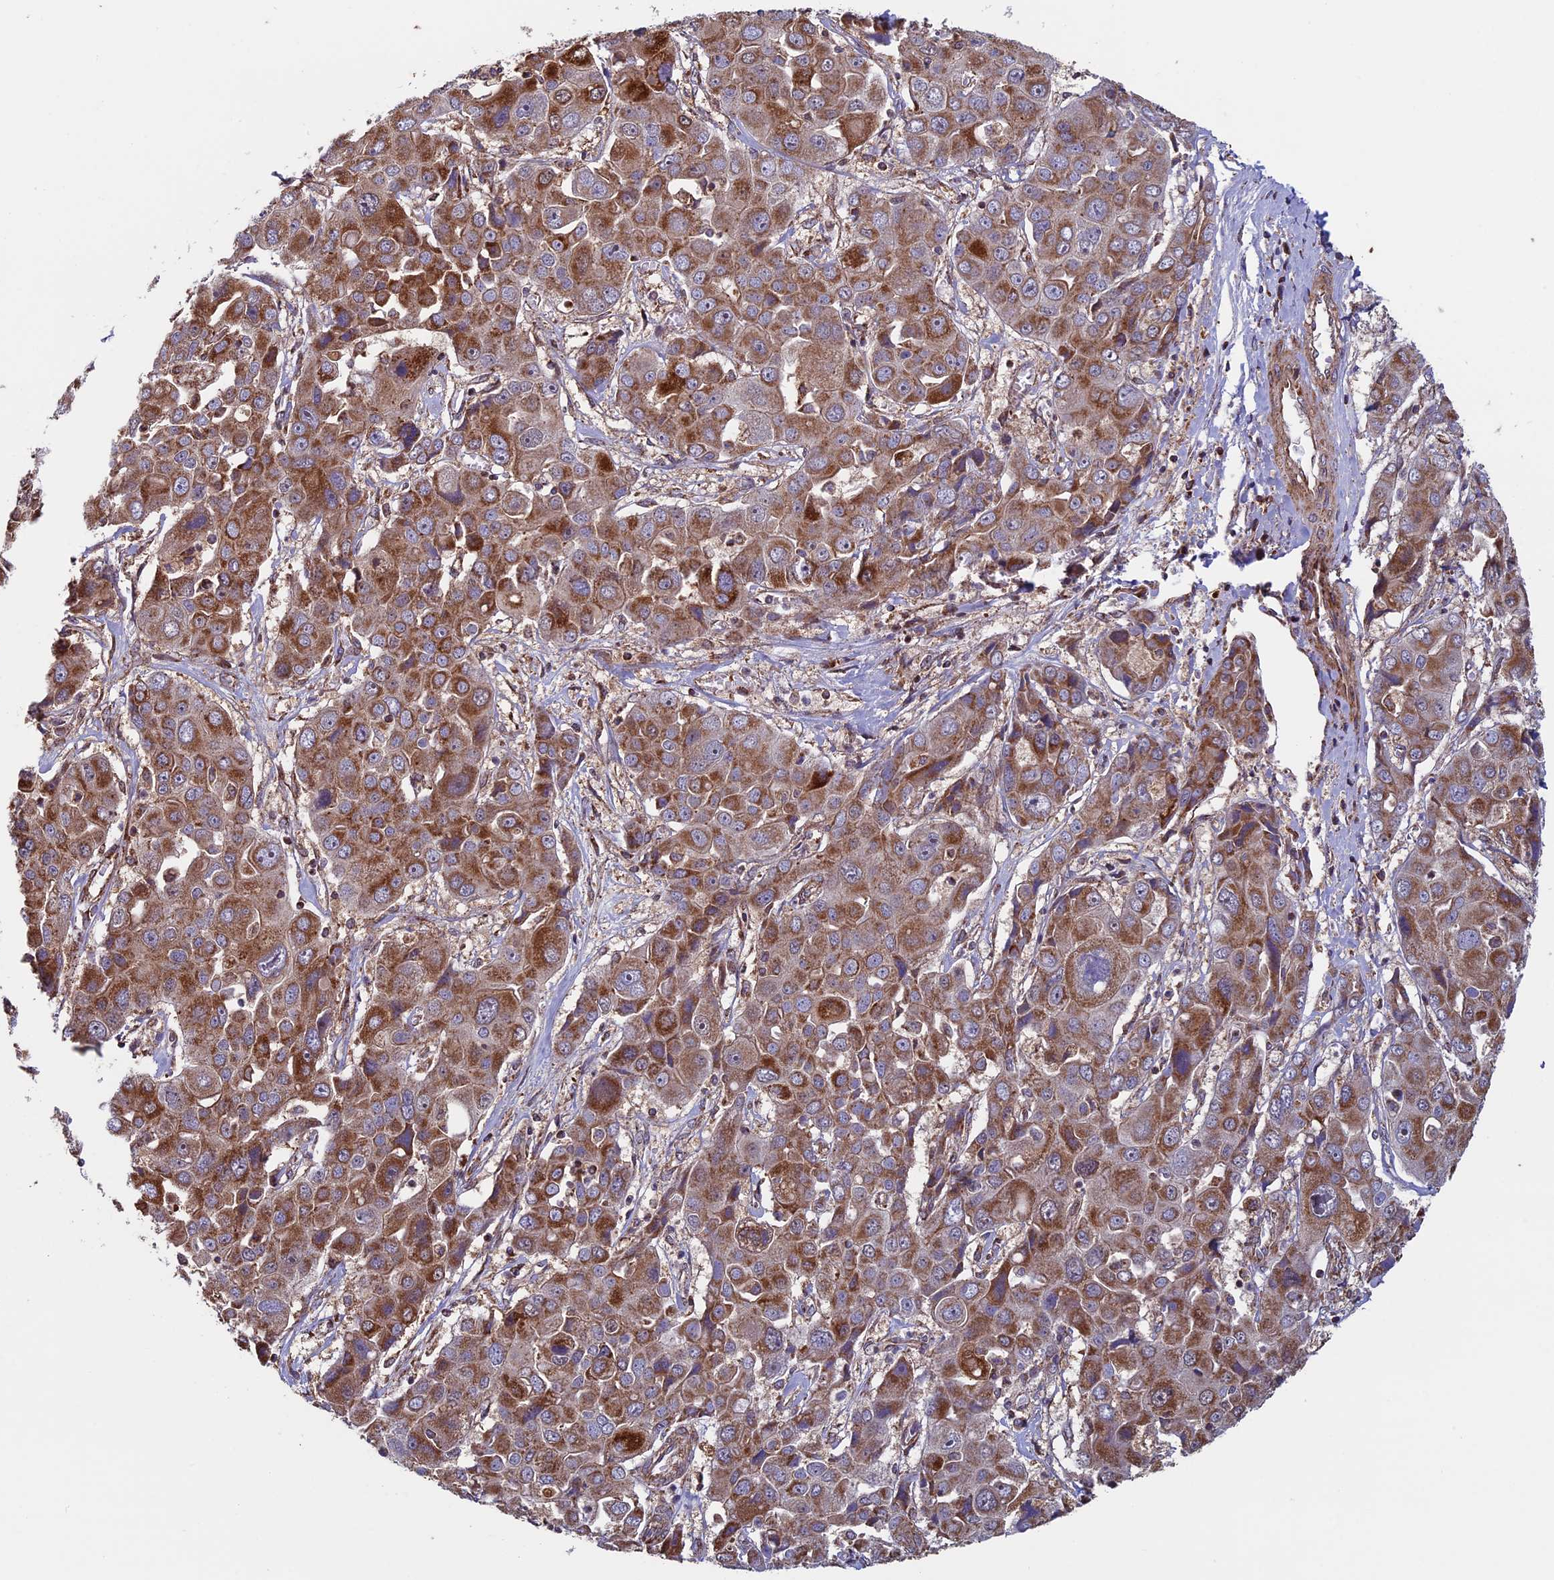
{"staining": {"intensity": "strong", "quantity": ">75%", "location": "cytoplasmic/membranous"}, "tissue": "liver cancer", "cell_type": "Tumor cells", "image_type": "cancer", "snomed": [{"axis": "morphology", "description": "Cholangiocarcinoma"}, {"axis": "topography", "description": "Liver"}], "caption": "This is a histology image of IHC staining of liver cholangiocarcinoma, which shows strong positivity in the cytoplasmic/membranous of tumor cells.", "gene": "CCDC8", "patient": {"sex": "male", "age": 67}}